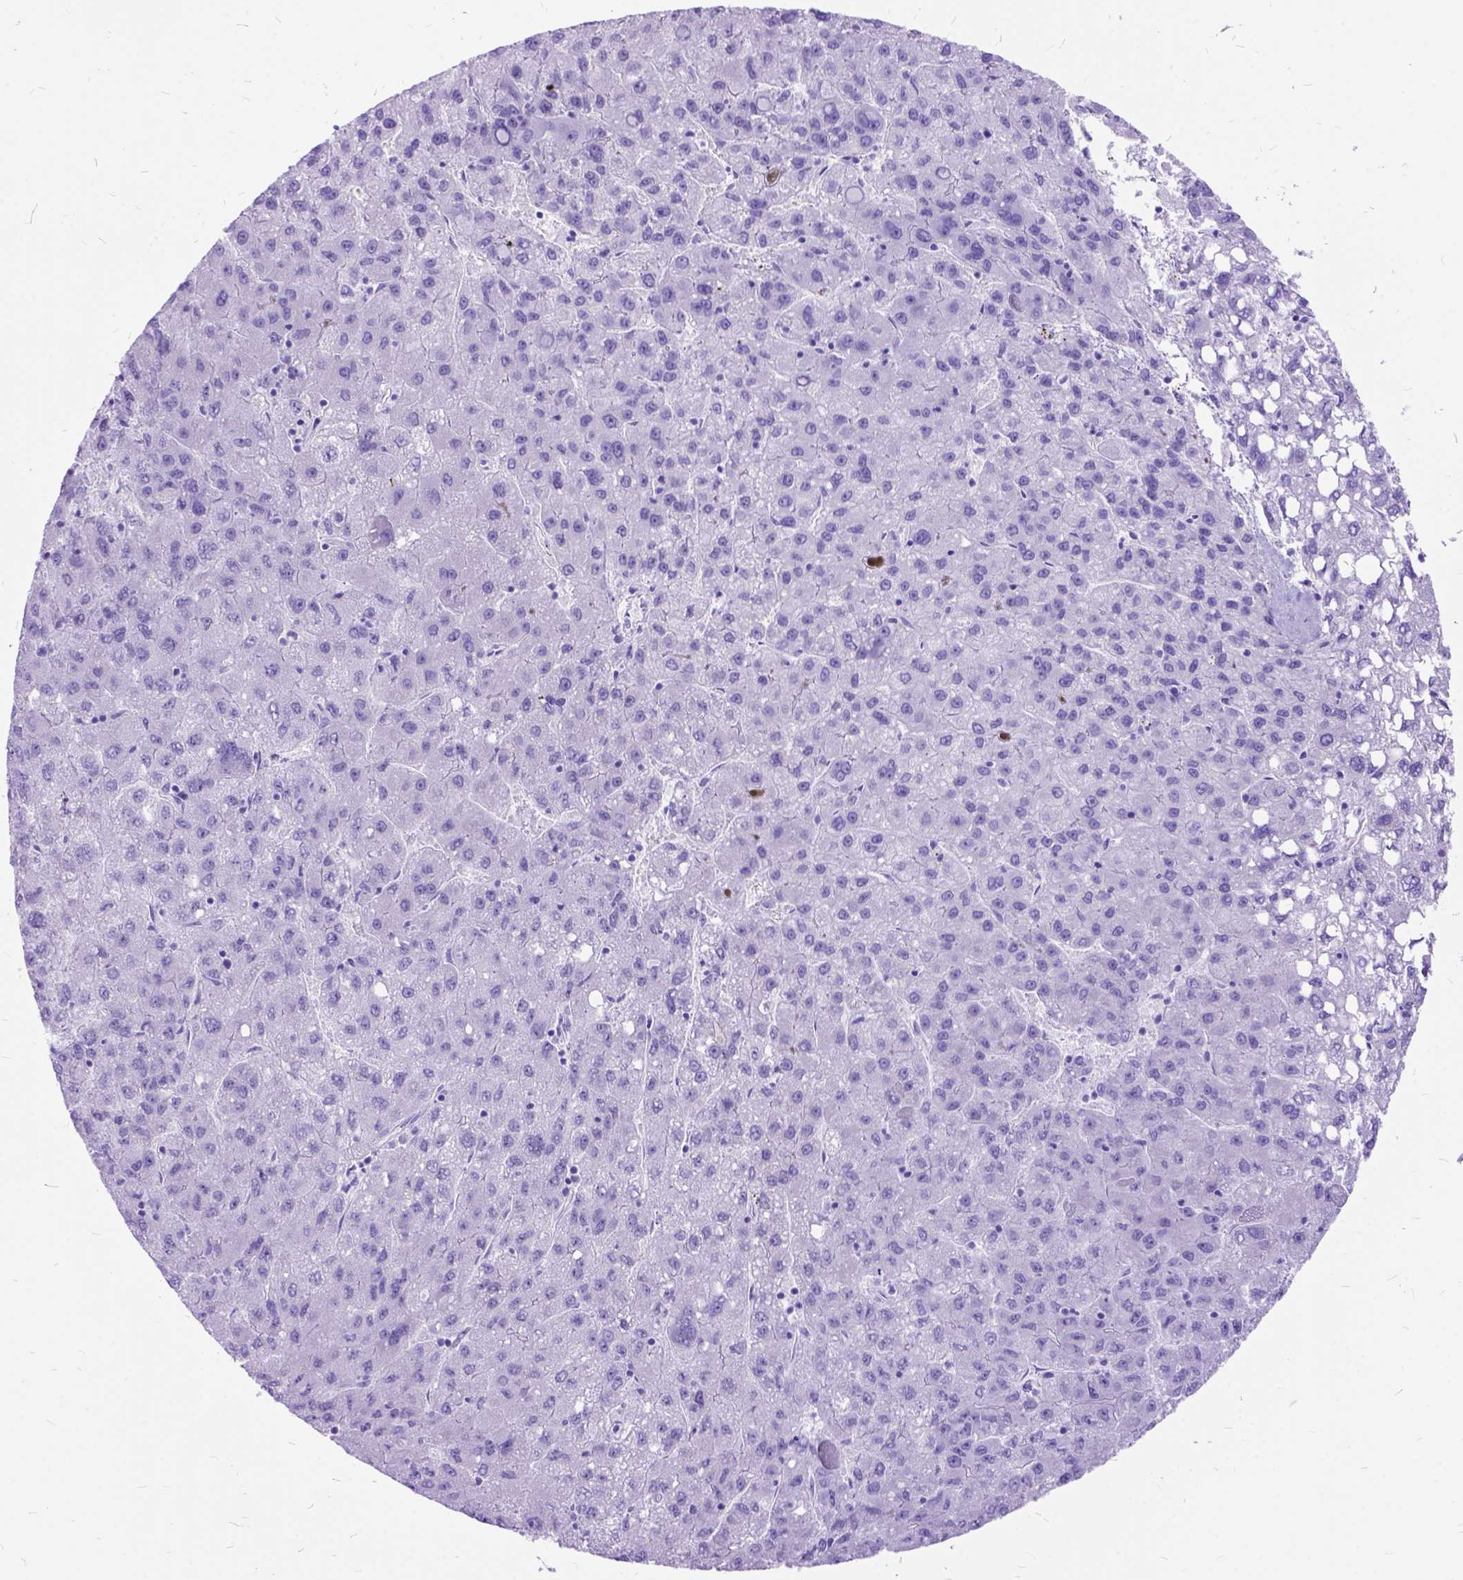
{"staining": {"intensity": "negative", "quantity": "none", "location": "none"}, "tissue": "liver cancer", "cell_type": "Tumor cells", "image_type": "cancer", "snomed": [{"axis": "morphology", "description": "Carcinoma, Hepatocellular, NOS"}, {"axis": "topography", "description": "Liver"}], "caption": "A micrograph of human liver hepatocellular carcinoma is negative for staining in tumor cells.", "gene": "DNAH2", "patient": {"sex": "female", "age": 82}}